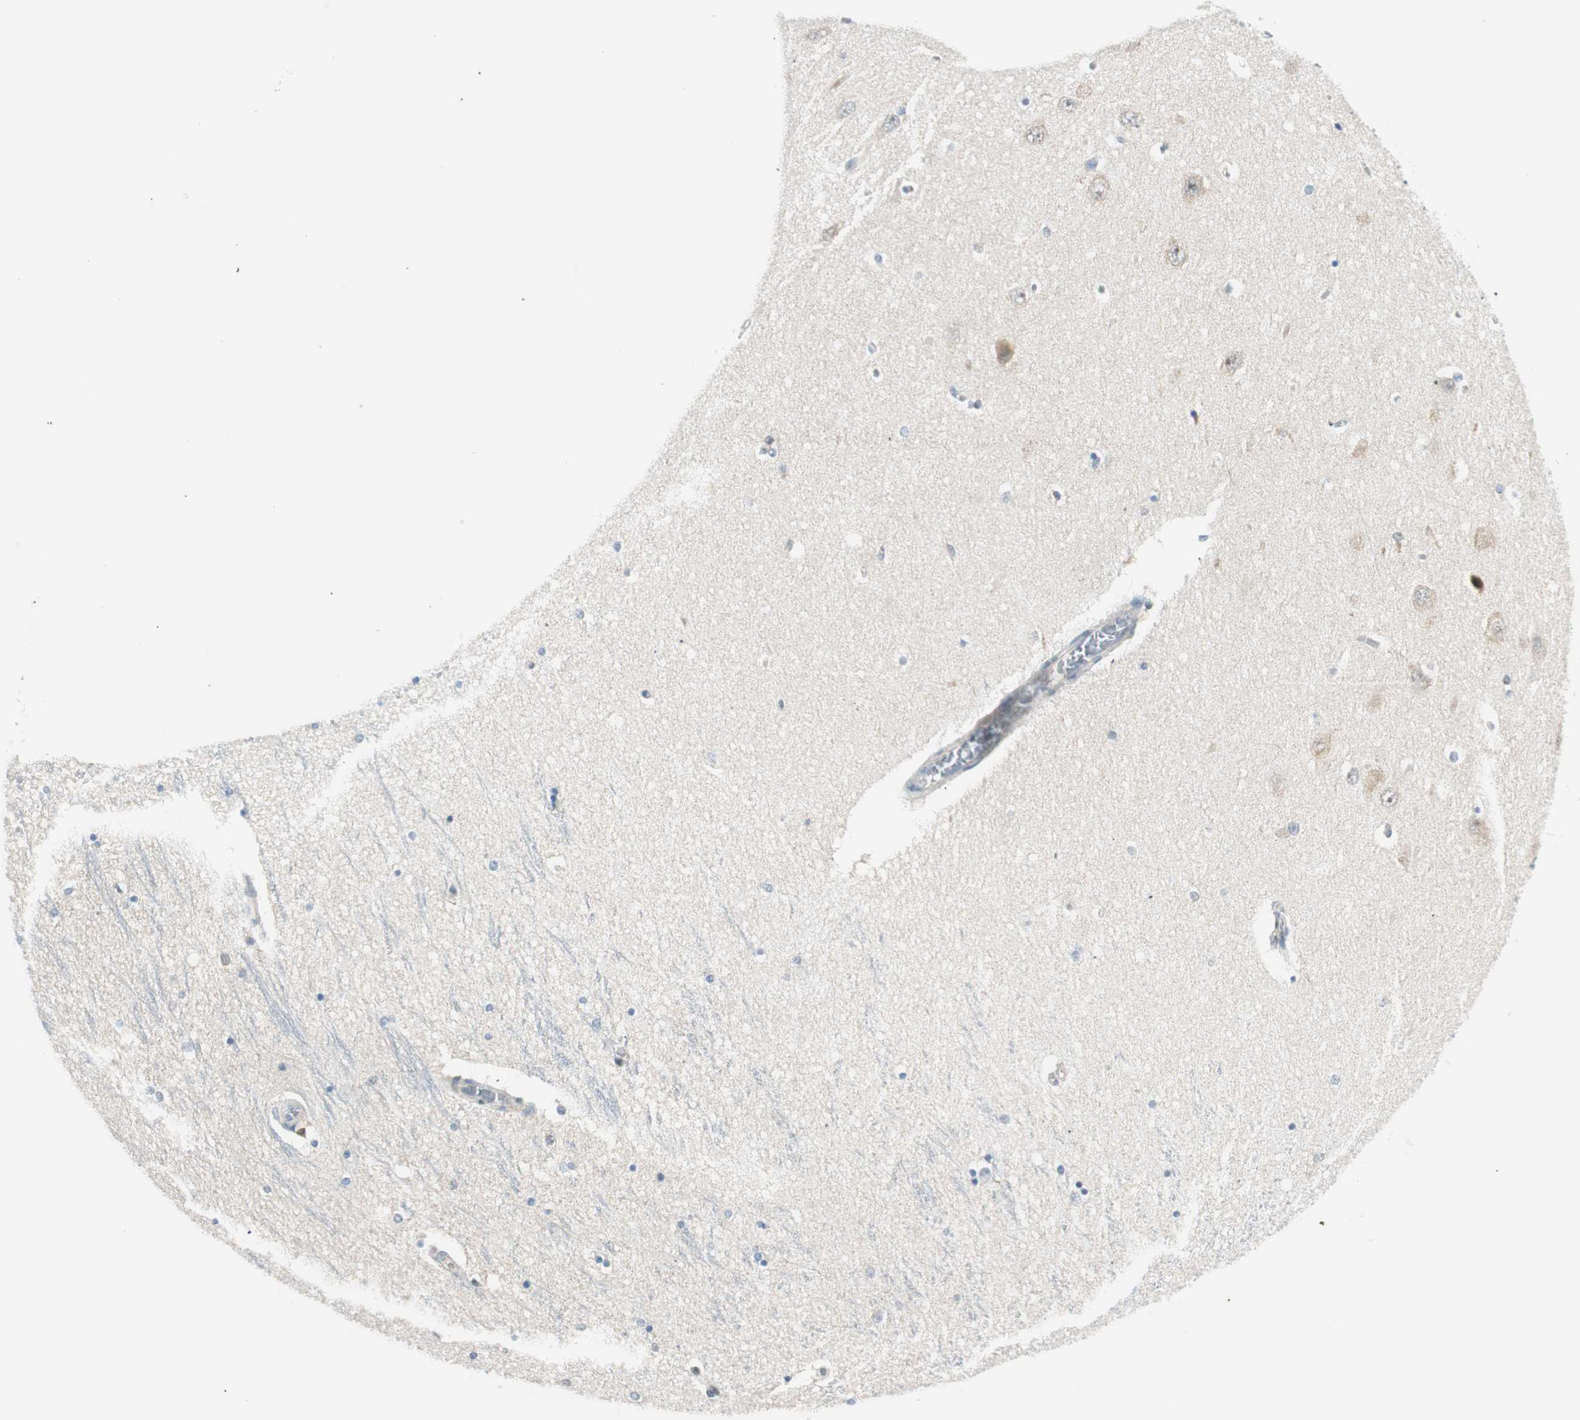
{"staining": {"intensity": "negative", "quantity": "none", "location": "none"}, "tissue": "hippocampus", "cell_type": "Glial cells", "image_type": "normal", "snomed": [{"axis": "morphology", "description": "Normal tissue, NOS"}, {"axis": "topography", "description": "Hippocampus"}], "caption": "IHC image of benign human hippocampus stained for a protein (brown), which exhibits no positivity in glial cells. (DAB (3,3'-diaminobenzidine) immunohistochemistry (IHC), high magnification).", "gene": "PPP1CA", "patient": {"sex": "female", "age": 54}}